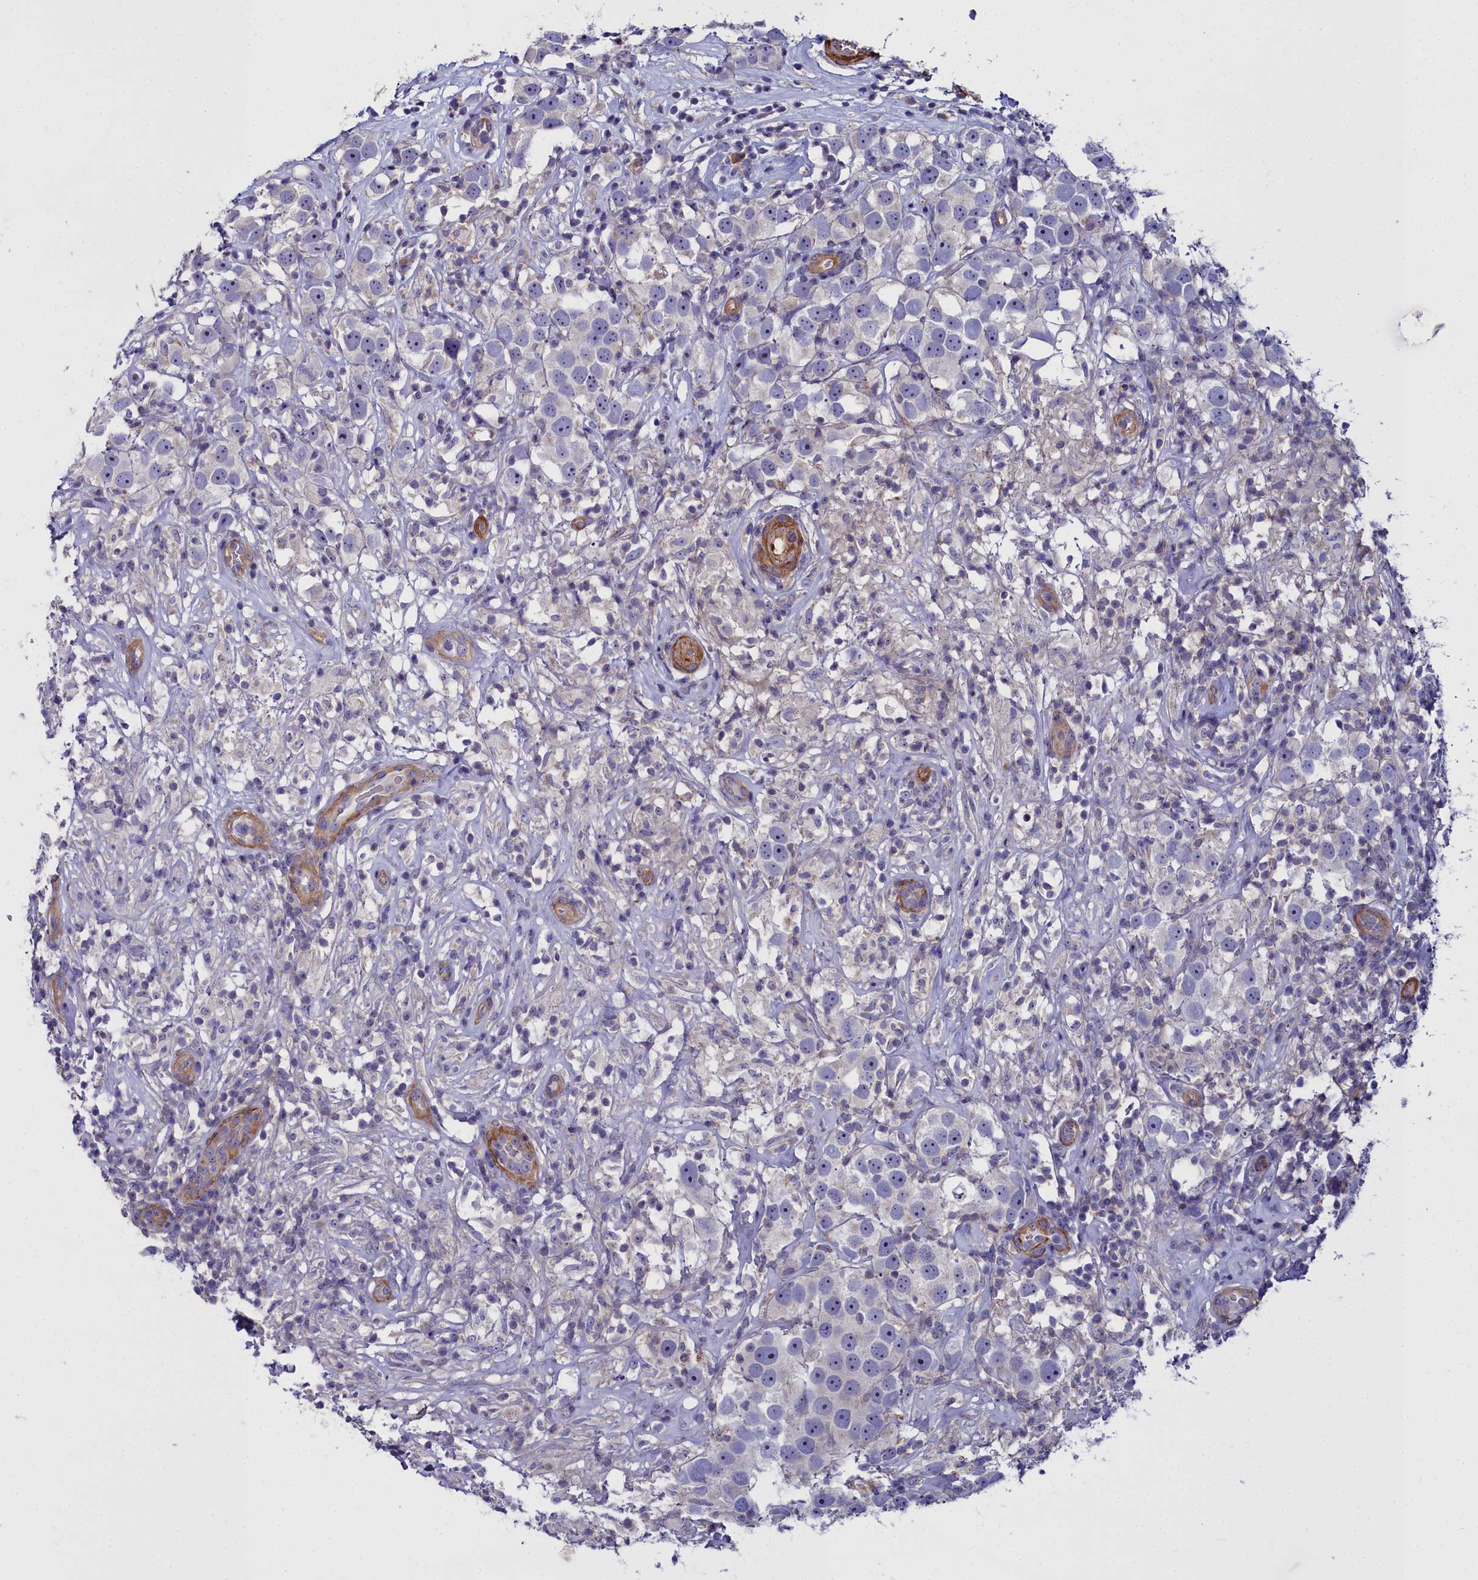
{"staining": {"intensity": "negative", "quantity": "none", "location": "none"}, "tissue": "testis cancer", "cell_type": "Tumor cells", "image_type": "cancer", "snomed": [{"axis": "morphology", "description": "Seminoma, NOS"}, {"axis": "topography", "description": "Testis"}], "caption": "High power microscopy image of an immunohistochemistry (IHC) photomicrograph of testis cancer (seminoma), revealing no significant positivity in tumor cells.", "gene": "FADS3", "patient": {"sex": "male", "age": 49}}